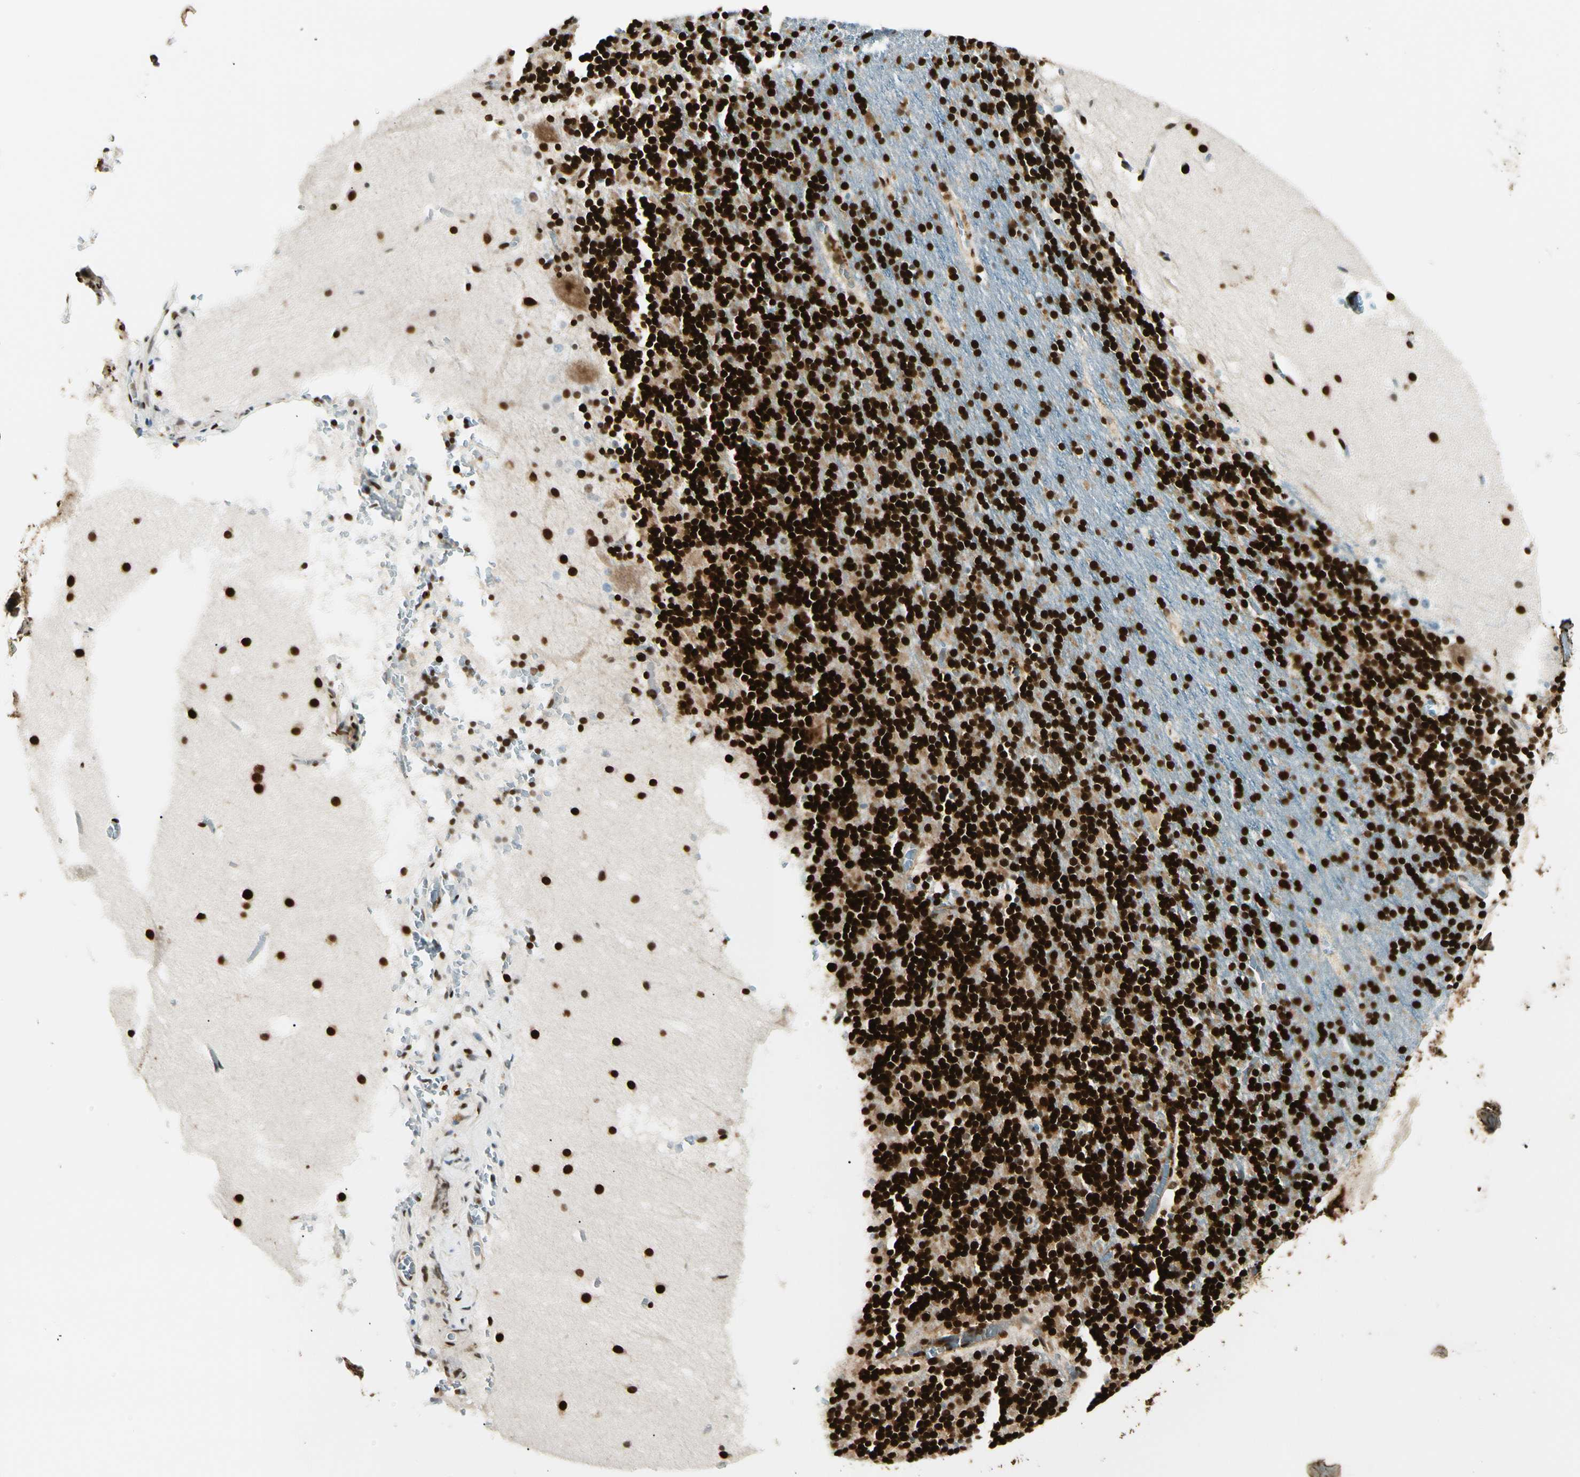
{"staining": {"intensity": "strong", "quantity": ">75%", "location": "nuclear"}, "tissue": "cerebellum", "cell_type": "Cells in granular layer", "image_type": "normal", "snomed": [{"axis": "morphology", "description": "Normal tissue, NOS"}, {"axis": "topography", "description": "Cerebellum"}], "caption": "This is an image of IHC staining of normal cerebellum, which shows strong expression in the nuclear of cells in granular layer.", "gene": "FUS", "patient": {"sex": "male", "age": 45}}